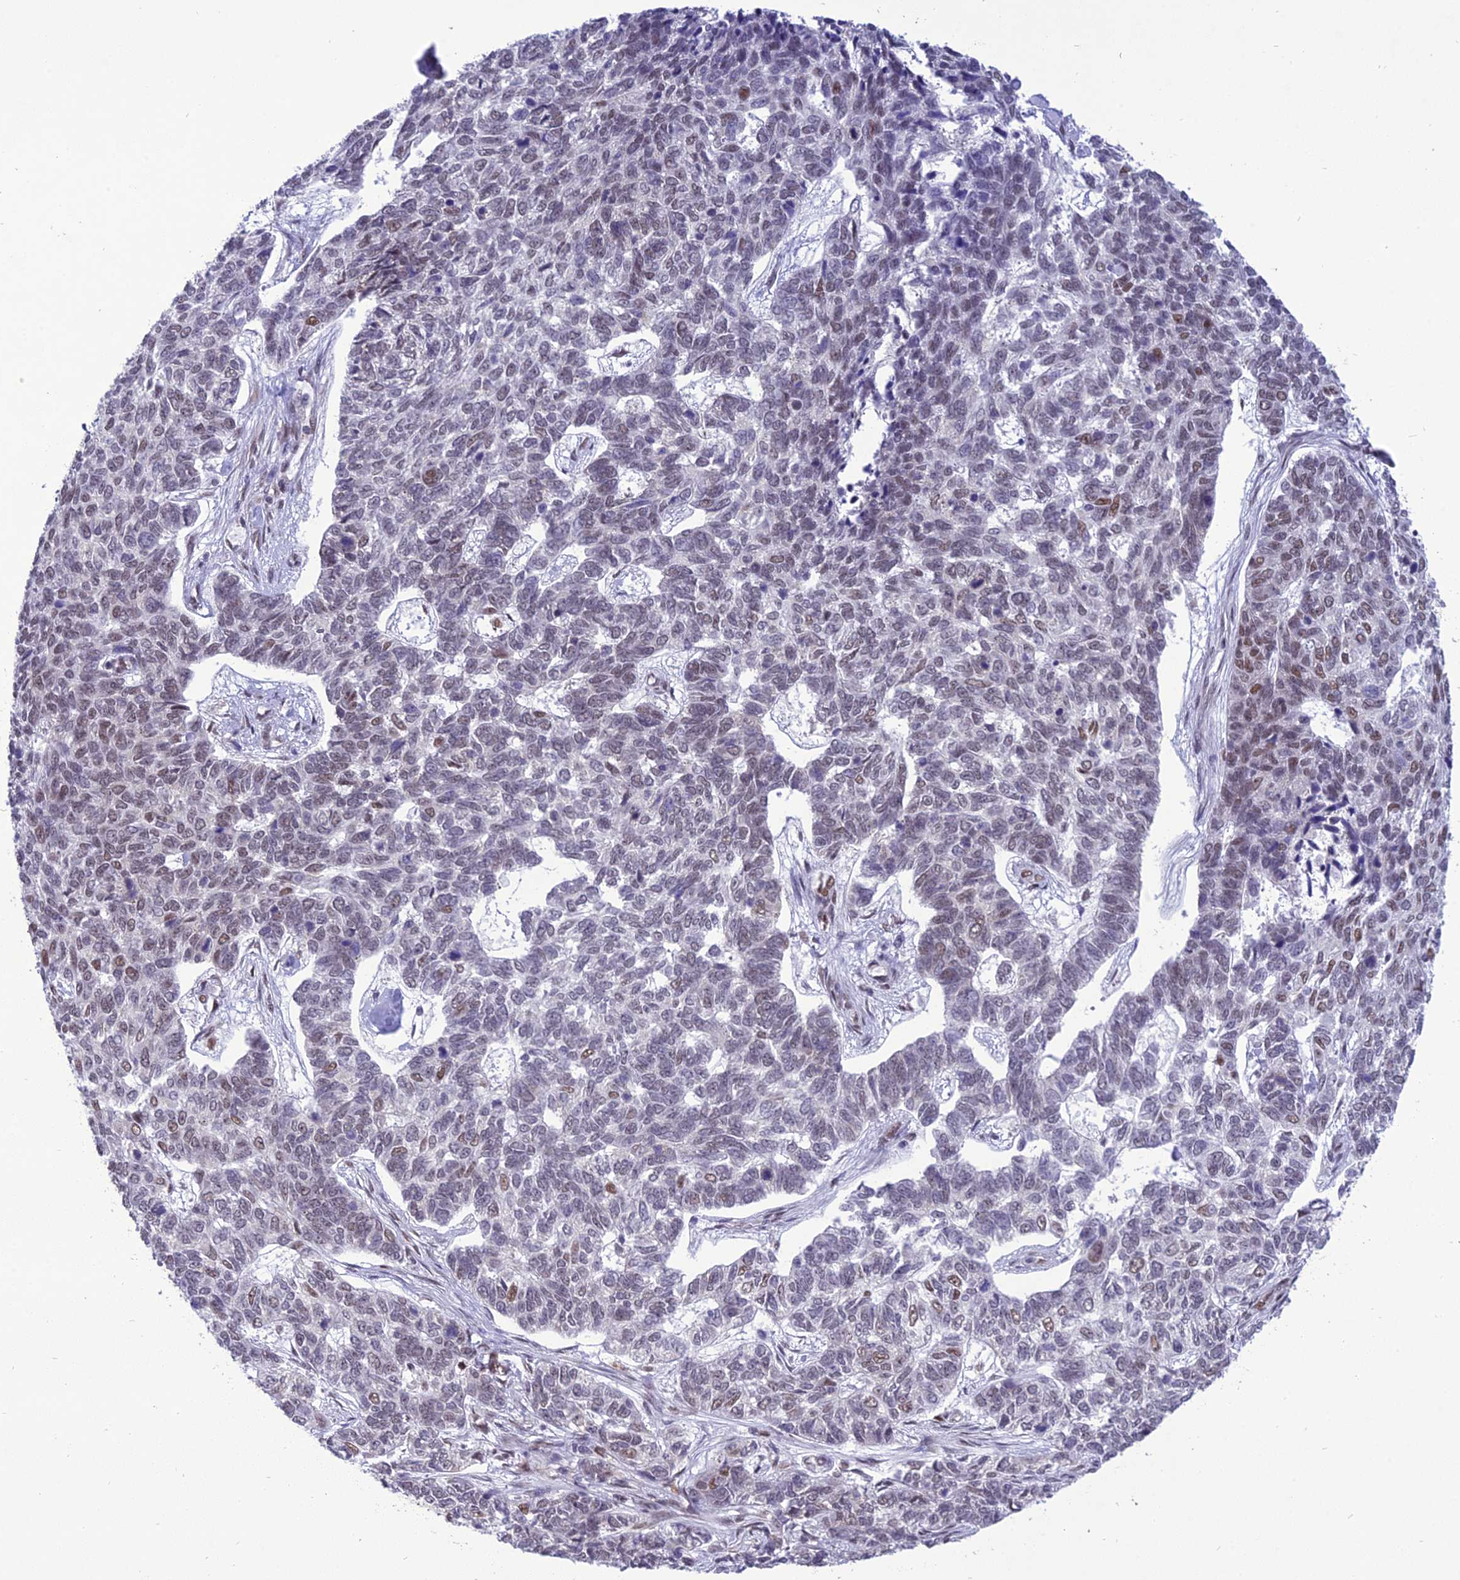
{"staining": {"intensity": "moderate", "quantity": "25%-75%", "location": "nuclear"}, "tissue": "skin cancer", "cell_type": "Tumor cells", "image_type": "cancer", "snomed": [{"axis": "morphology", "description": "Basal cell carcinoma"}, {"axis": "topography", "description": "Skin"}], "caption": "Skin cancer (basal cell carcinoma) was stained to show a protein in brown. There is medium levels of moderate nuclear expression in about 25%-75% of tumor cells.", "gene": "DDX1", "patient": {"sex": "female", "age": 65}}